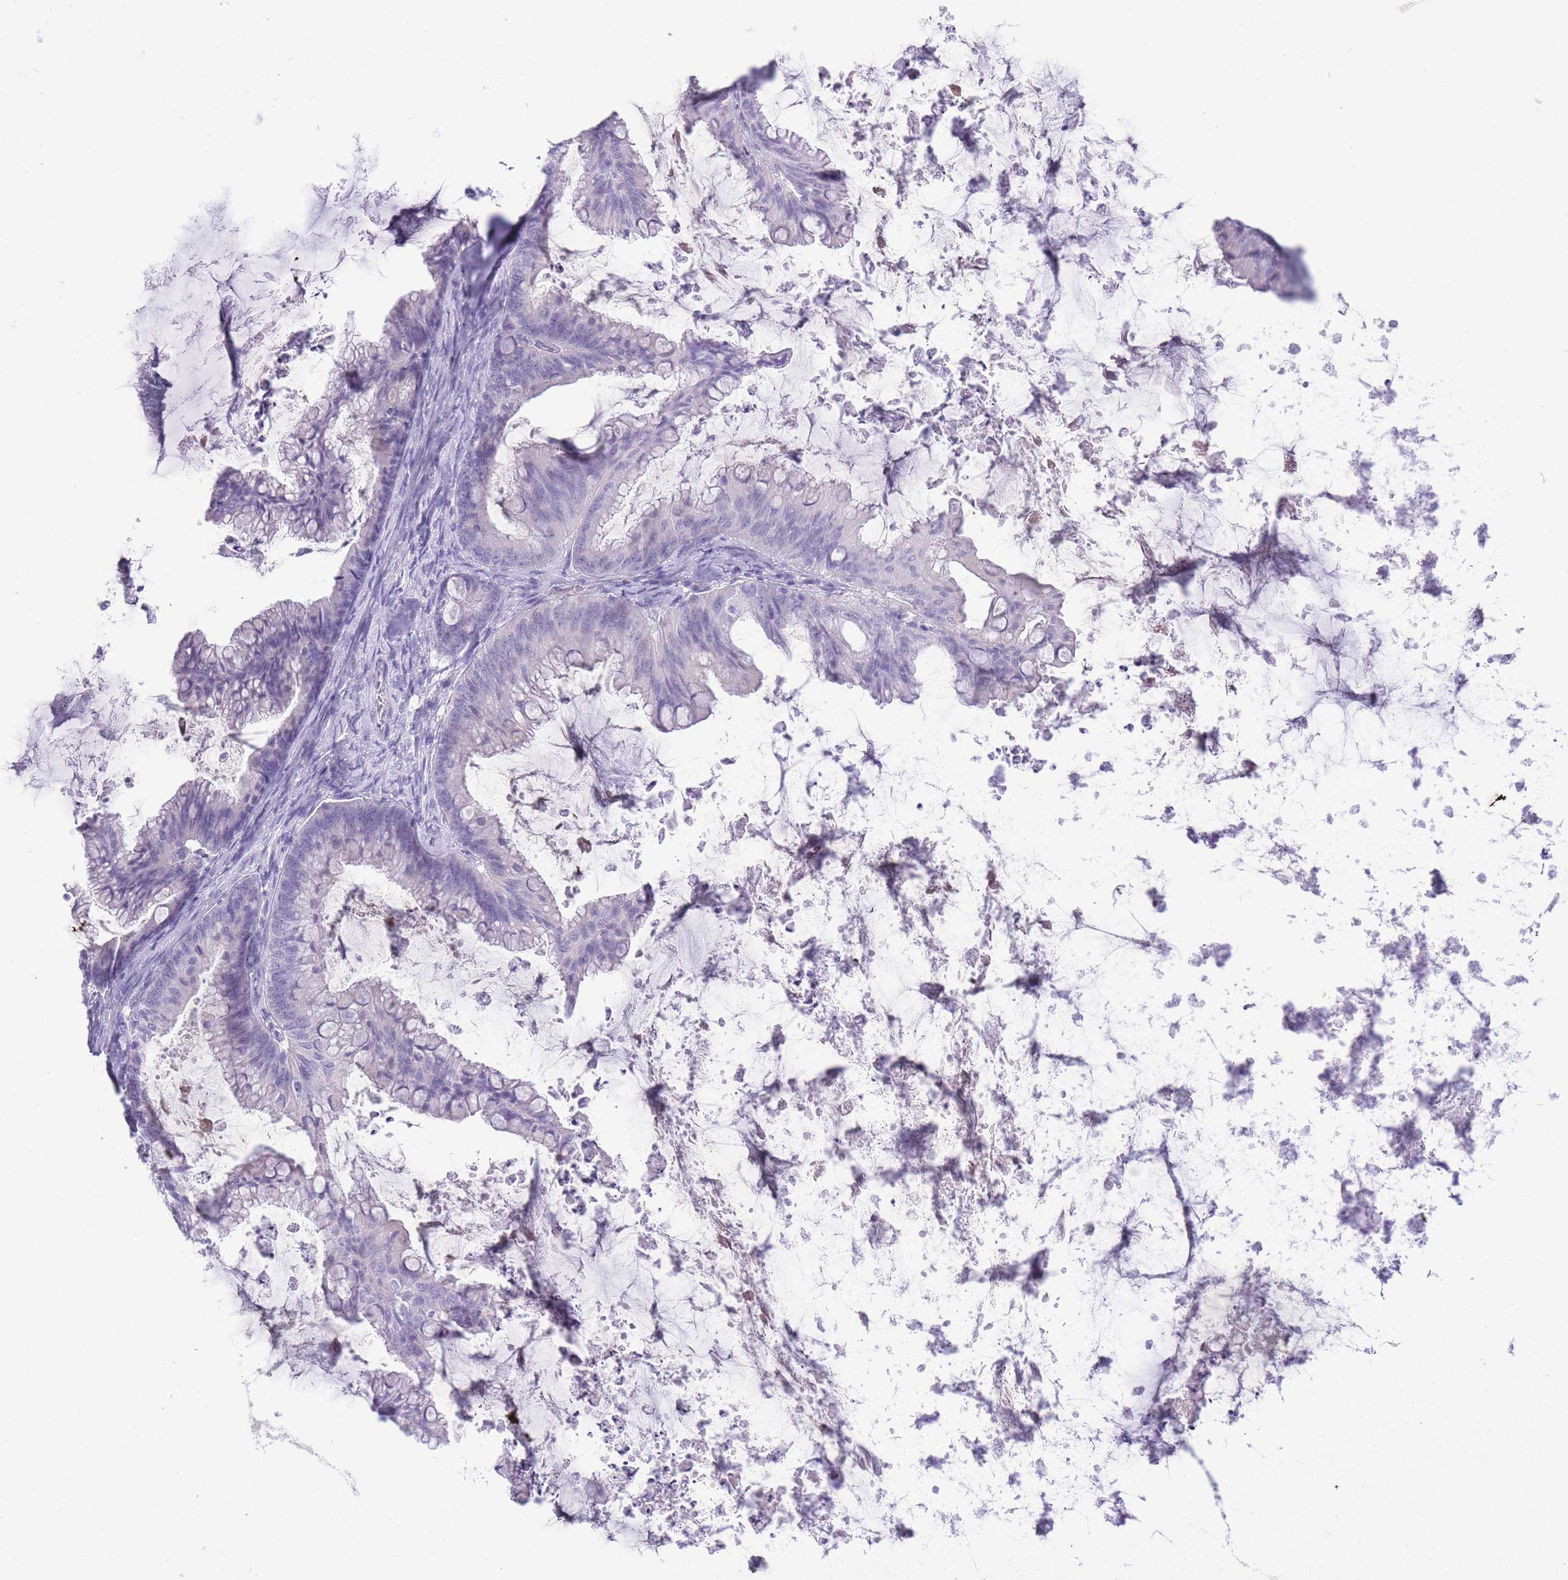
{"staining": {"intensity": "negative", "quantity": "none", "location": "none"}, "tissue": "ovarian cancer", "cell_type": "Tumor cells", "image_type": "cancer", "snomed": [{"axis": "morphology", "description": "Cystadenocarcinoma, mucinous, NOS"}, {"axis": "topography", "description": "Ovary"}], "caption": "Immunohistochemistry (IHC) of ovarian mucinous cystadenocarcinoma displays no expression in tumor cells. (Stains: DAB immunohistochemistry with hematoxylin counter stain, Microscopy: brightfield microscopy at high magnification).", "gene": "ASAP3", "patient": {"sex": "female", "age": 35}}